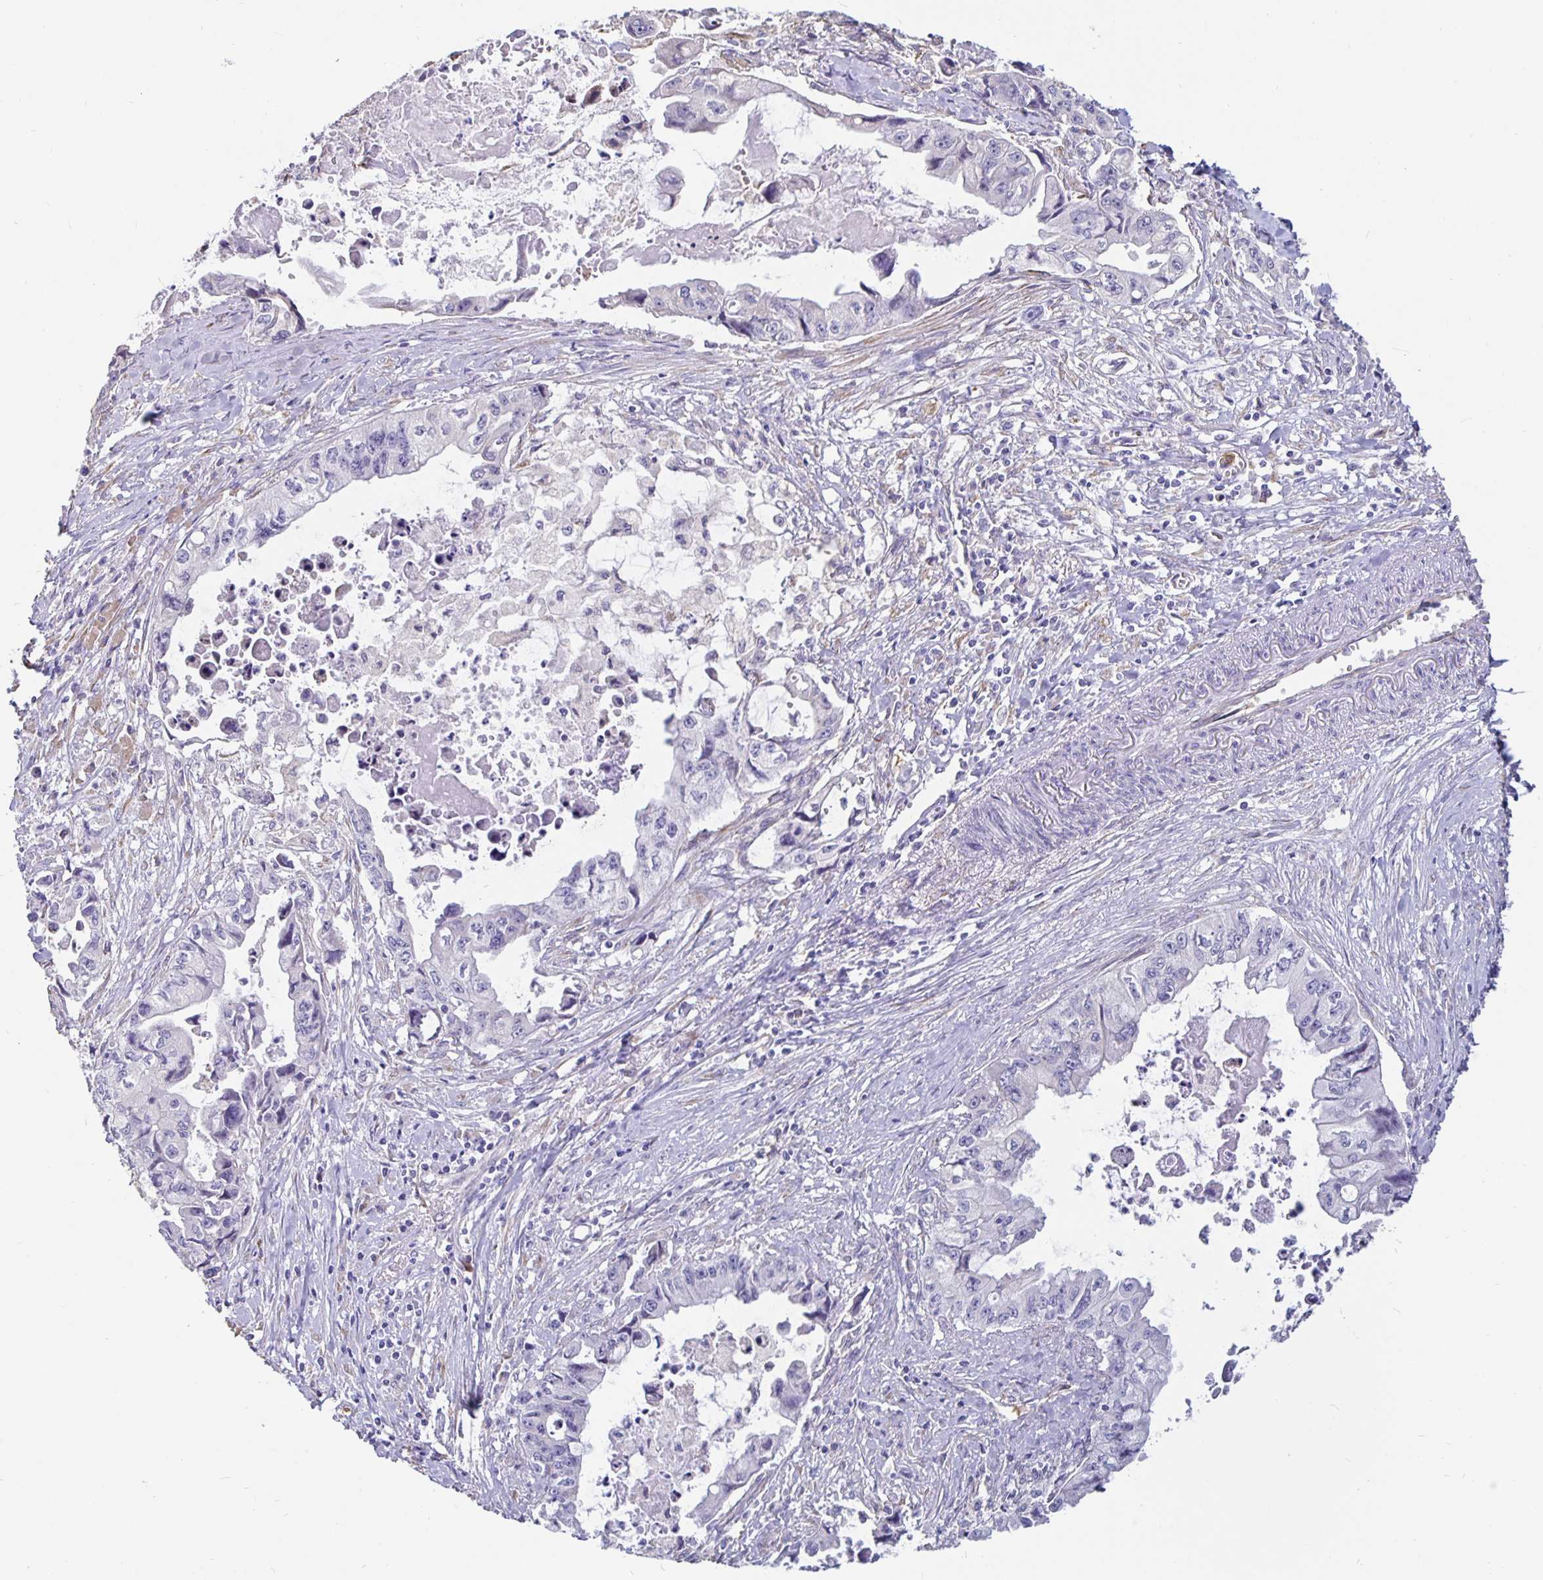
{"staining": {"intensity": "negative", "quantity": "none", "location": "none"}, "tissue": "pancreatic cancer", "cell_type": "Tumor cells", "image_type": "cancer", "snomed": [{"axis": "morphology", "description": "Adenocarcinoma, NOS"}, {"axis": "topography", "description": "Pancreas"}], "caption": "Immunohistochemistry (IHC) photomicrograph of neoplastic tissue: human pancreatic cancer (adenocarcinoma) stained with DAB (3,3'-diaminobenzidine) exhibits no significant protein staining in tumor cells.", "gene": "DNAI2", "patient": {"sex": "male", "age": 66}}